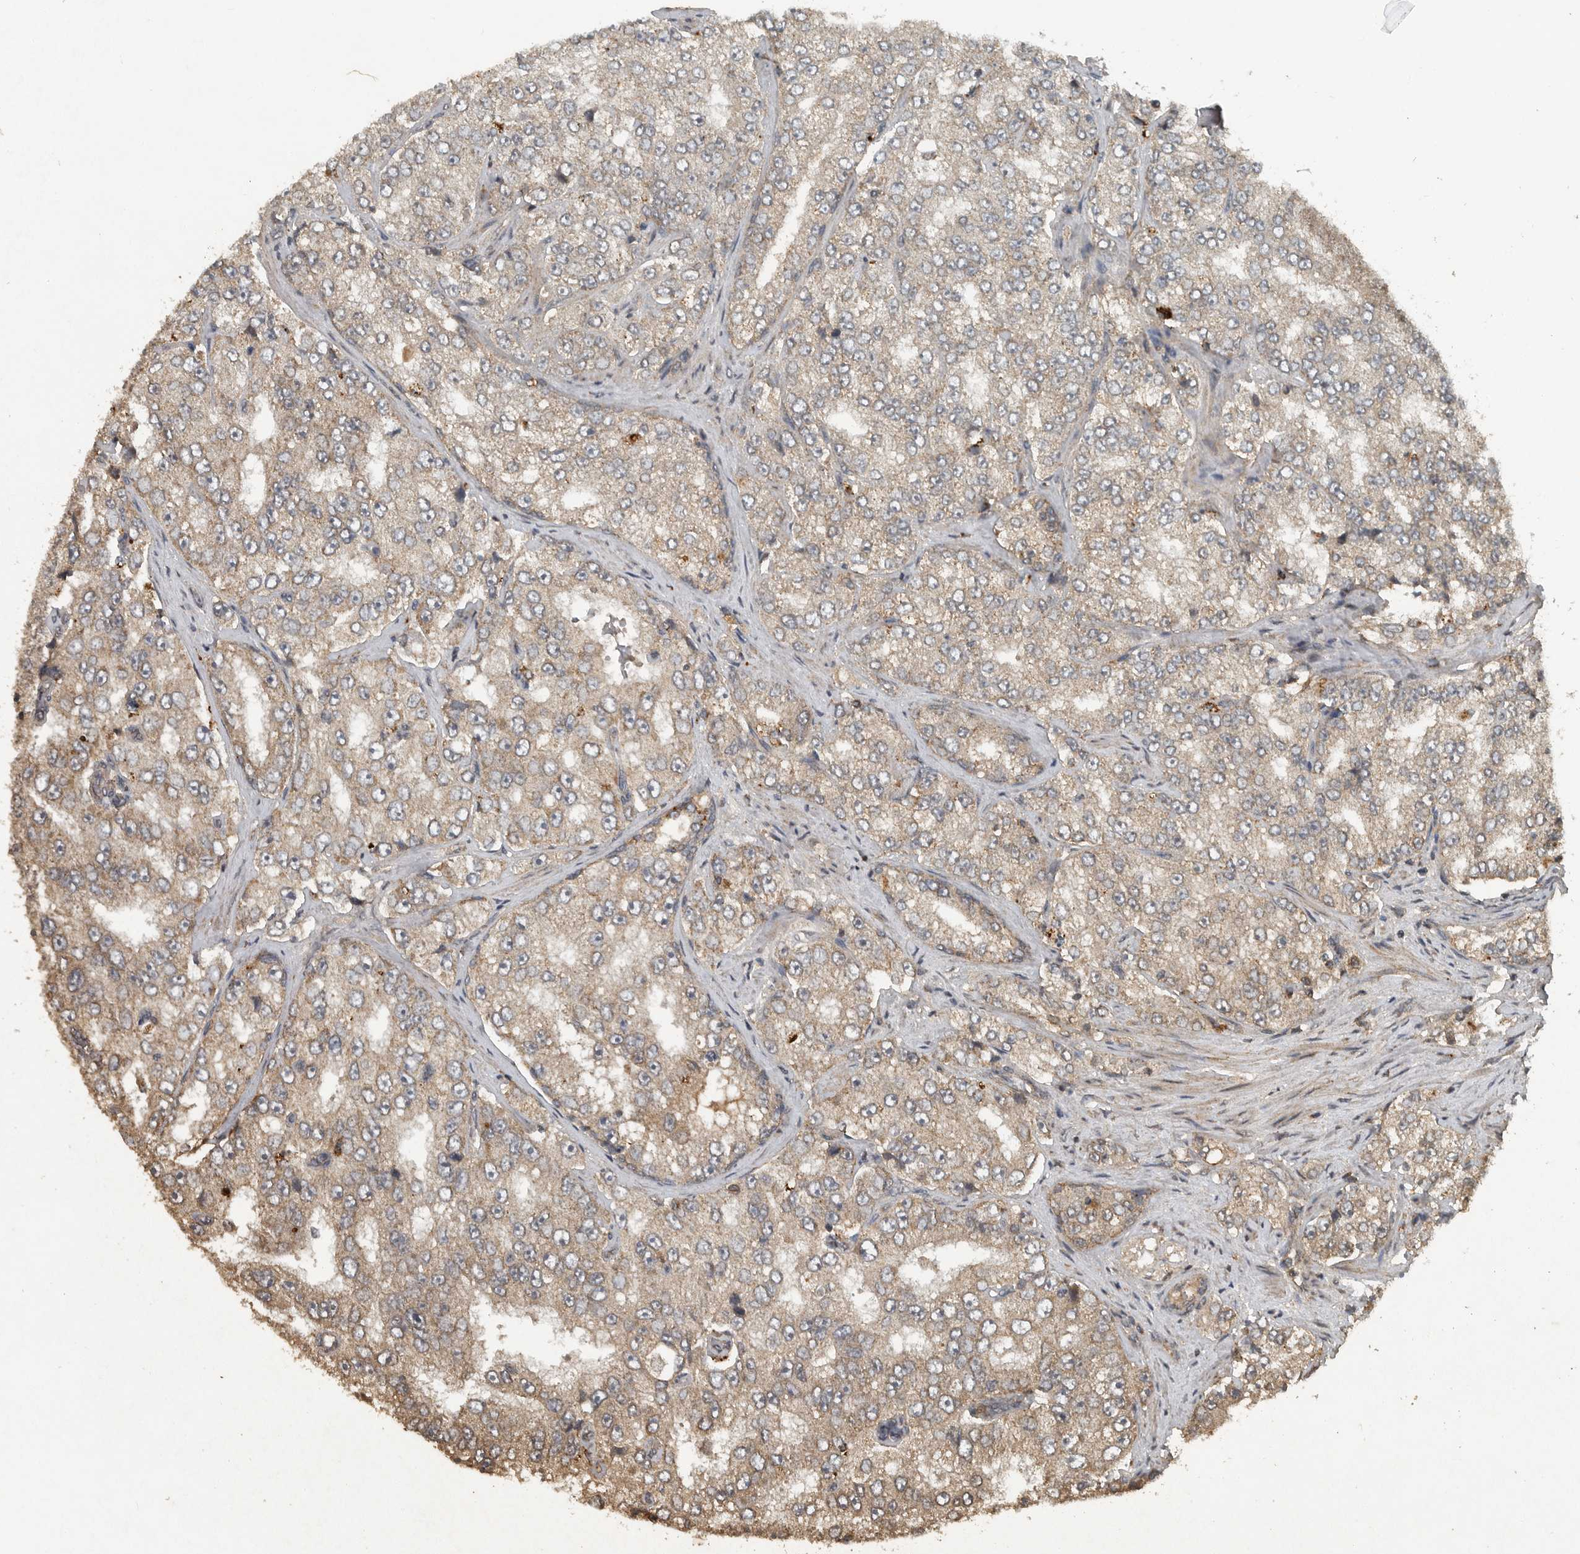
{"staining": {"intensity": "weak", "quantity": "25%-75%", "location": "cytoplasmic/membranous"}, "tissue": "prostate cancer", "cell_type": "Tumor cells", "image_type": "cancer", "snomed": [{"axis": "morphology", "description": "Adenocarcinoma, High grade"}, {"axis": "topography", "description": "Prostate"}], "caption": "Human prostate cancer stained for a protein (brown) reveals weak cytoplasmic/membranous positive positivity in about 25%-75% of tumor cells.", "gene": "IL6ST", "patient": {"sex": "male", "age": 58}}